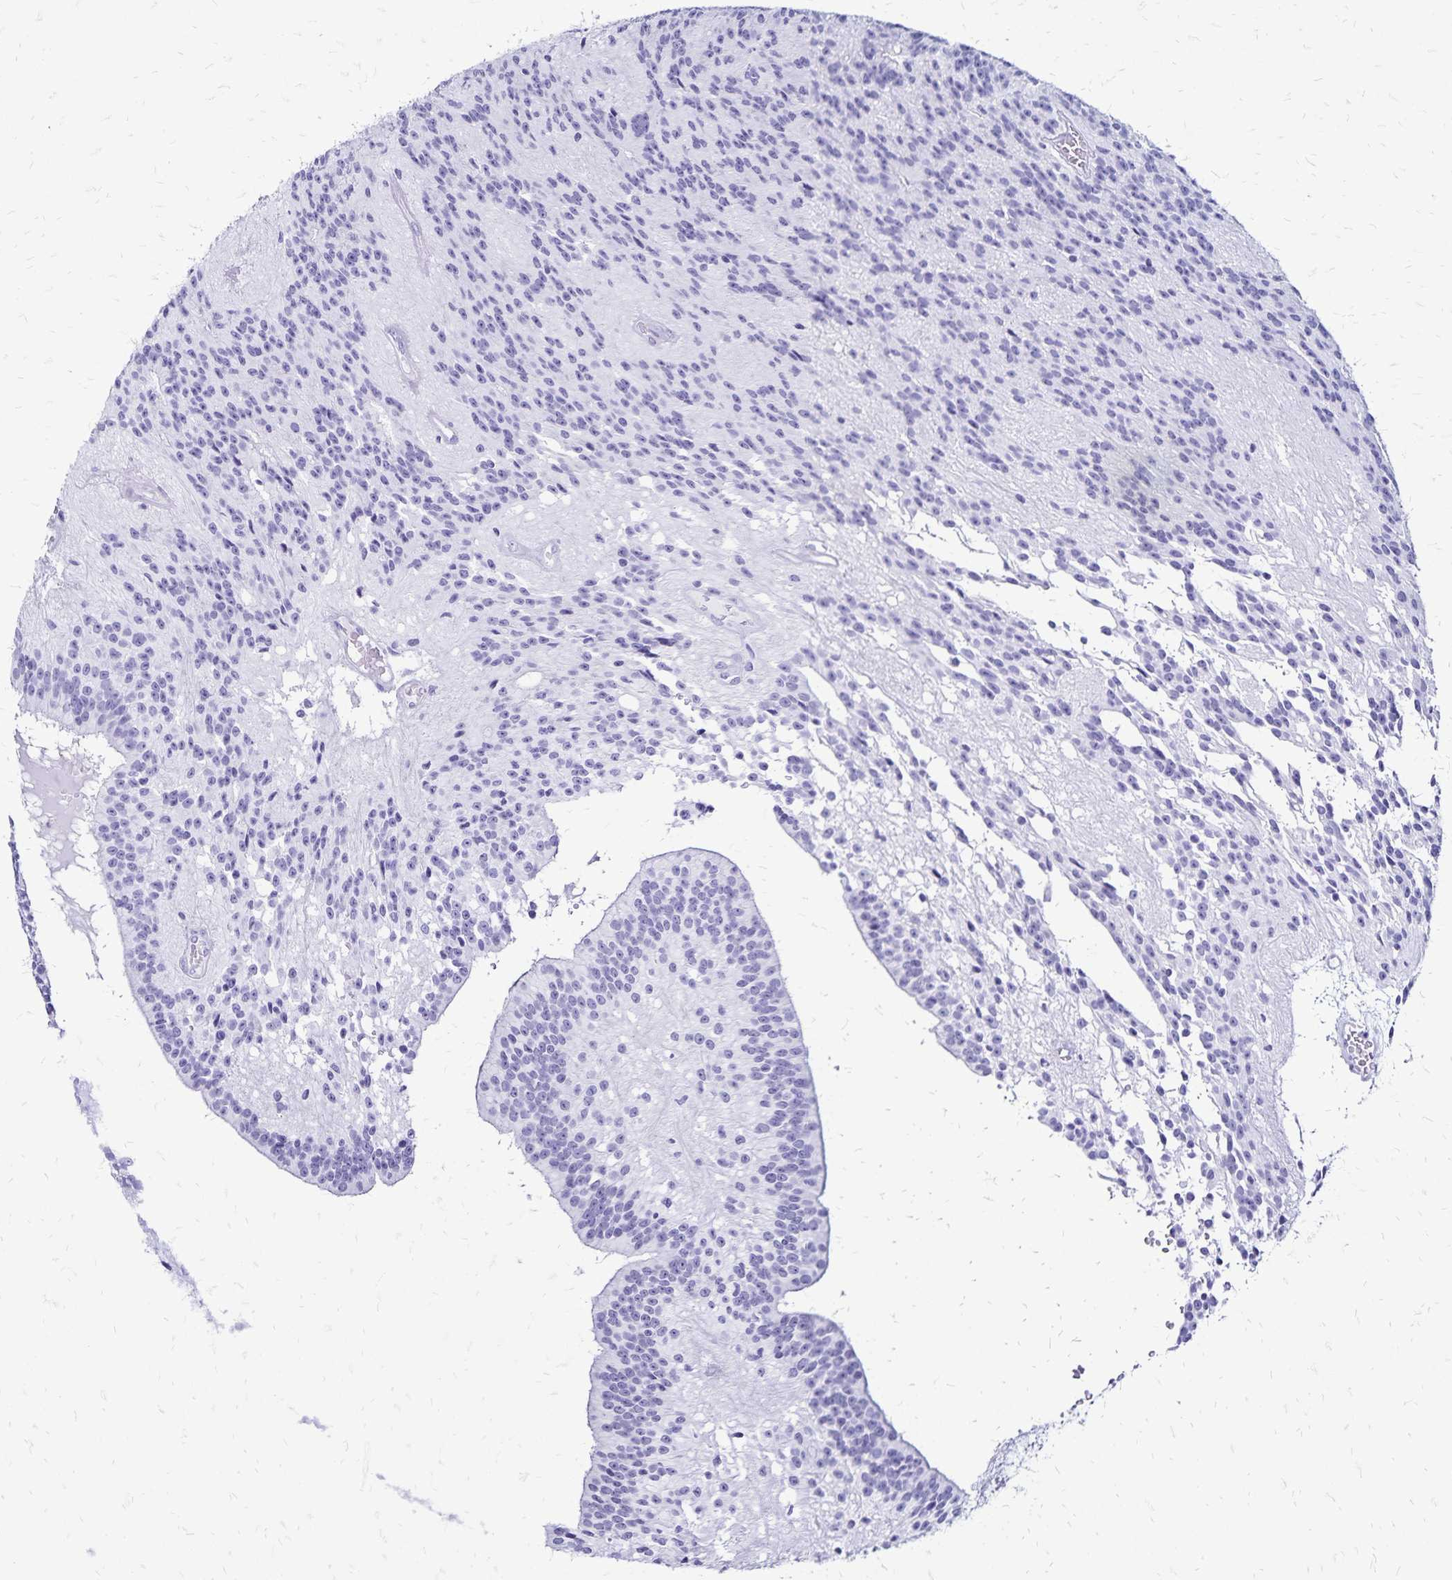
{"staining": {"intensity": "negative", "quantity": "none", "location": "none"}, "tissue": "glioma", "cell_type": "Tumor cells", "image_type": "cancer", "snomed": [{"axis": "morphology", "description": "Glioma, malignant, Low grade"}, {"axis": "topography", "description": "Brain"}], "caption": "The photomicrograph displays no significant positivity in tumor cells of malignant low-grade glioma.", "gene": "LIN28B", "patient": {"sex": "male", "age": 31}}